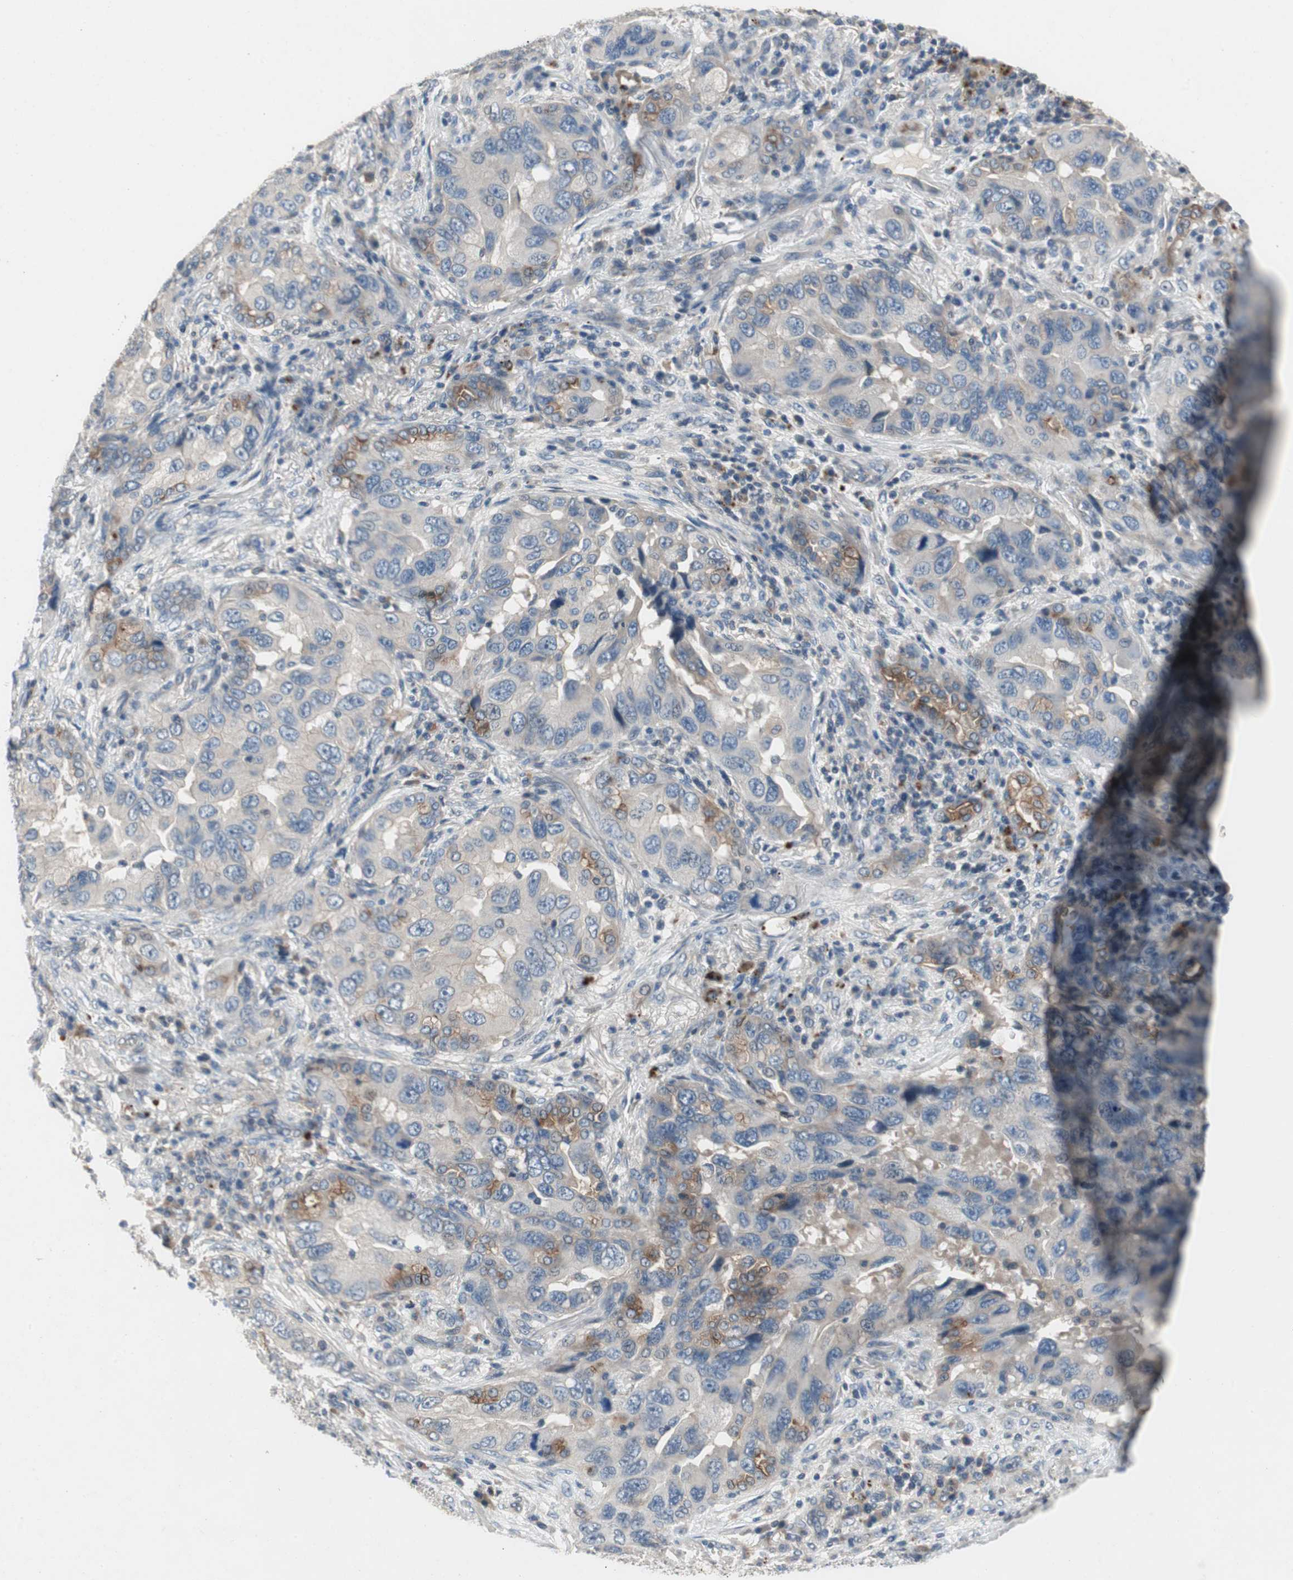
{"staining": {"intensity": "moderate", "quantity": "<25%", "location": "cytoplasmic/membranous"}, "tissue": "lung cancer", "cell_type": "Tumor cells", "image_type": "cancer", "snomed": [{"axis": "morphology", "description": "Adenocarcinoma, NOS"}, {"axis": "topography", "description": "Lung"}], "caption": "Immunohistochemistry histopathology image of neoplastic tissue: human lung cancer stained using immunohistochemistry (IHC) demonstrates low levels of moderate protein expression localized specifically in the cytoplasmic/membranous of tumor cells, appearing as a cytoplasmic/membranous brown color.", "gene": "ALPL", "patient": {"sex": "female", "age": 65}}